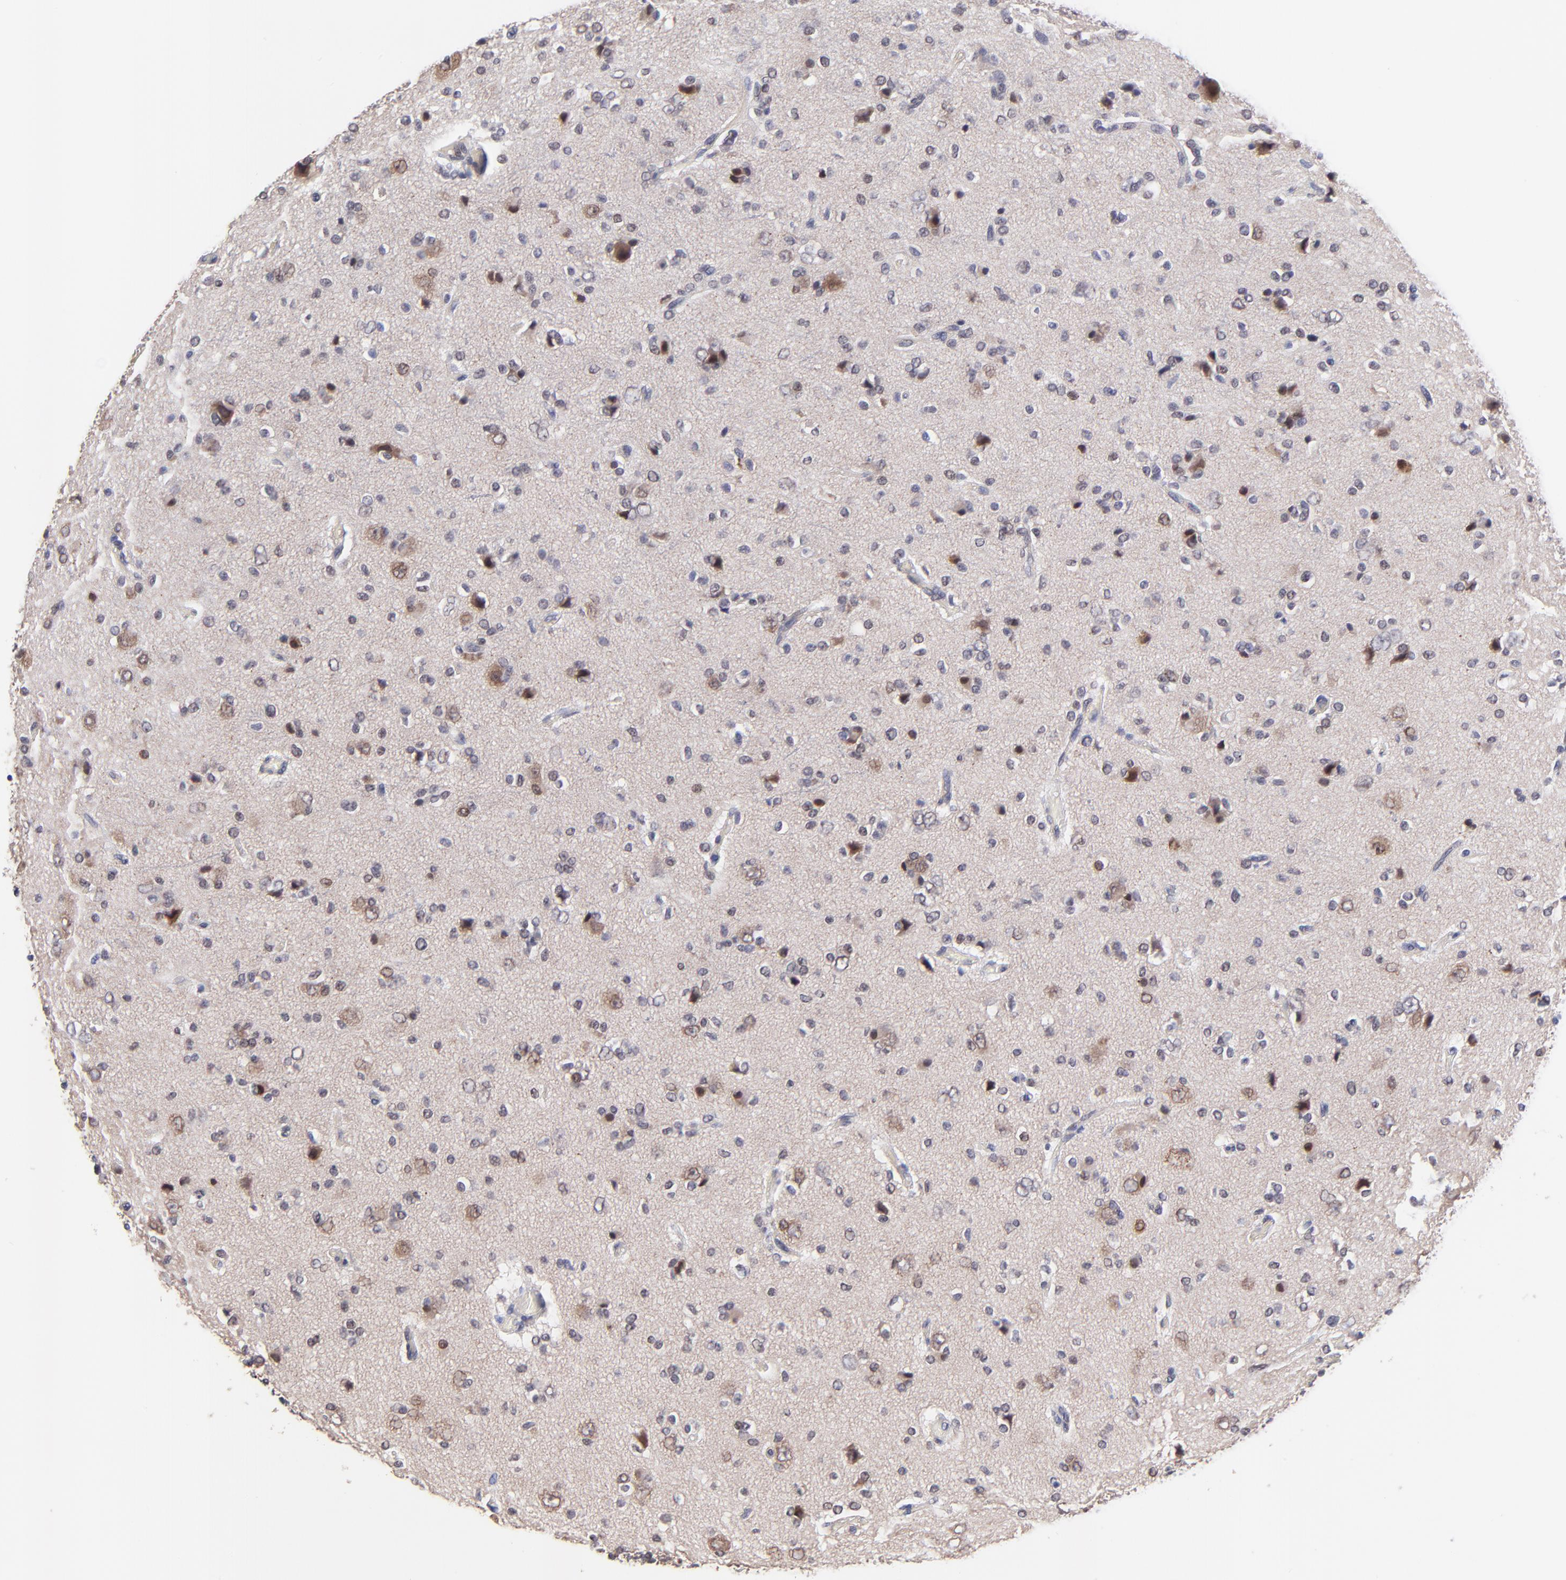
{"staining": {"intensity": "negative", "quantity": "none", "location": "none"}, "tissue": "glioma", "cell_type": "Tumor cells", "image_type": "cancer", "snomed": [{"axis": "morphology", "description": "Glioma, malignant, High grade"}, {"axis": "topography", "description": "Brain"}], "caption": "Immunohistochemistry (IHC) of malignant glioma (high-grade) shows no staining in tumor cells.", "gene": "ZNF747", "patient": {"sex": "male", "age": 47}}